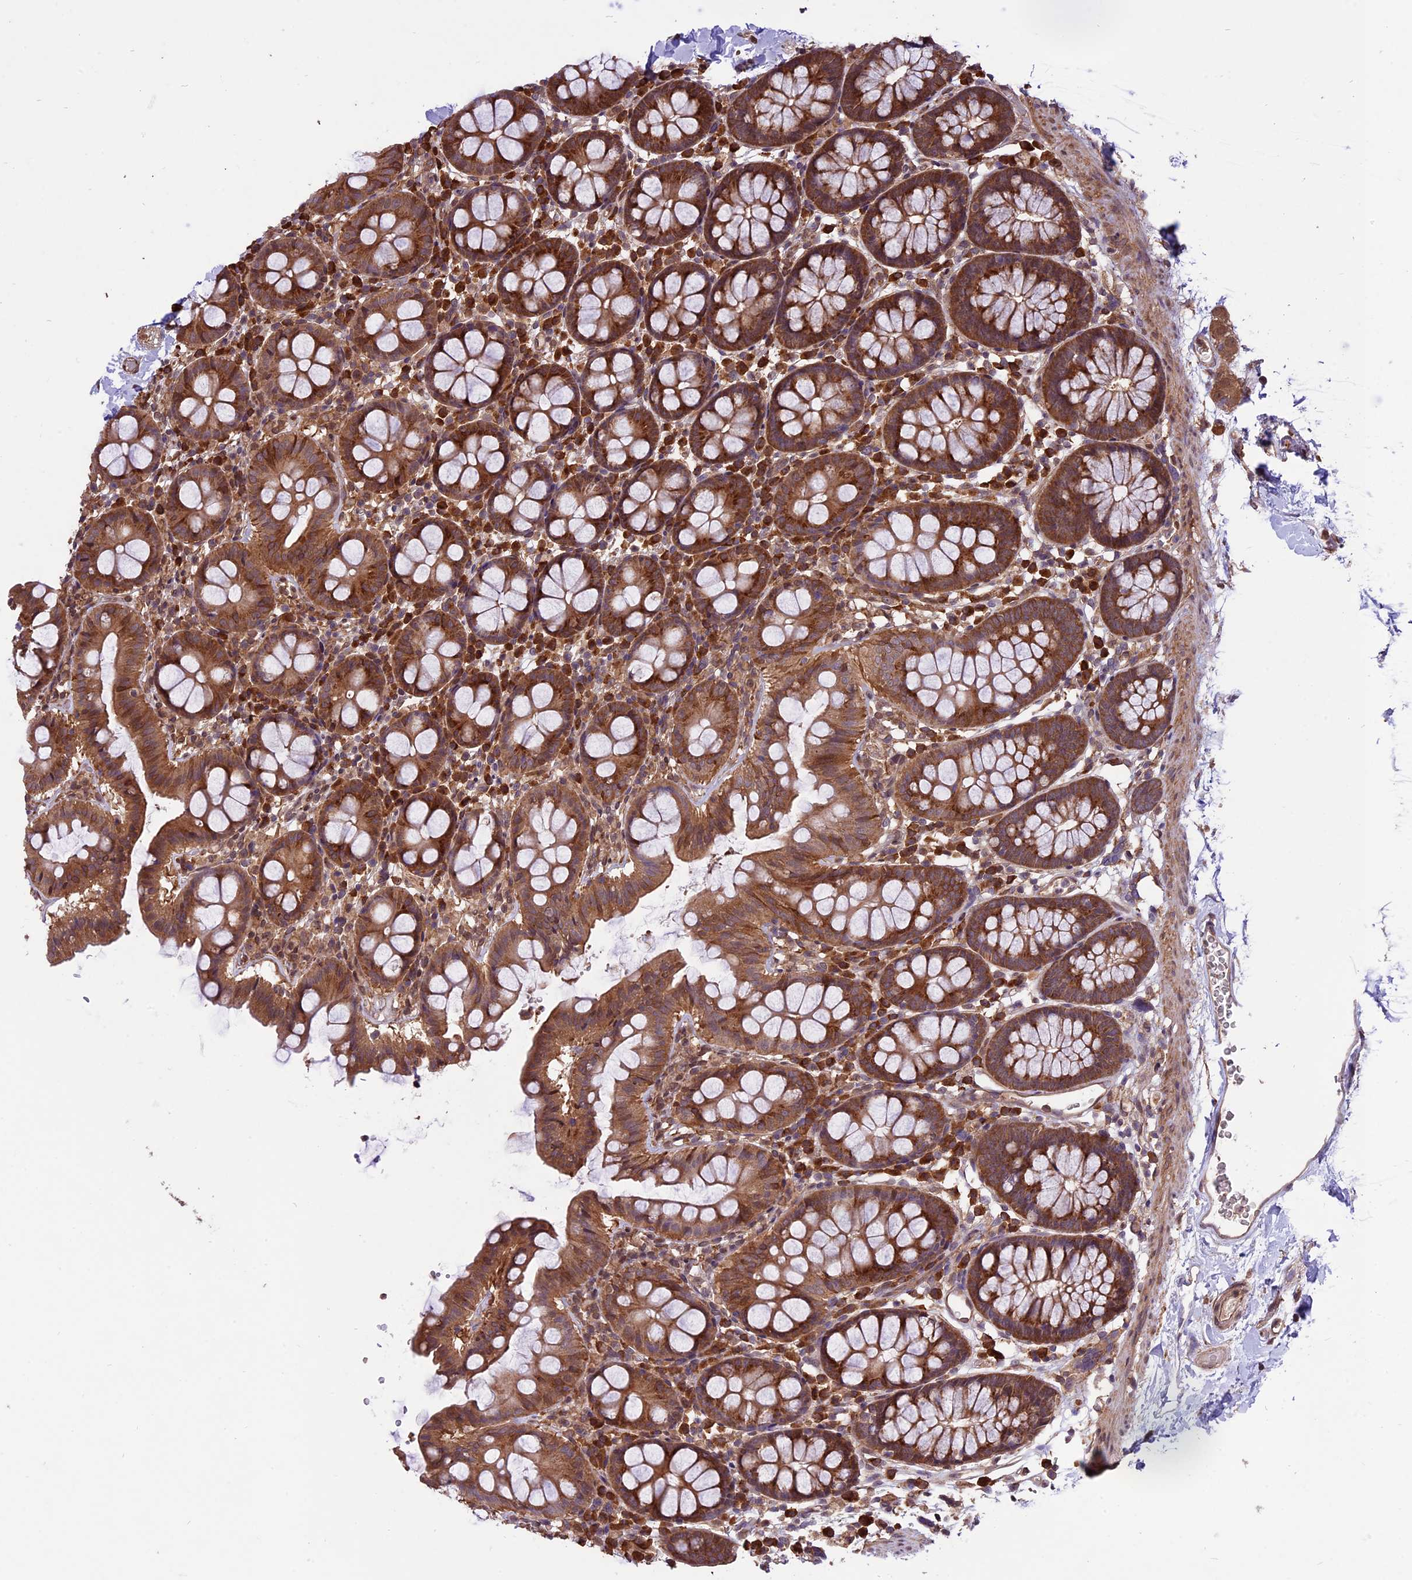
{"staining": {"intensity": "moderate", "quantity": ">75%", "location": "cytoplasmic/membranous"}, "tissue": "colon", "cell_type": "Endothelial cells", "image_type": "normal", "snomed": [{"axis": "morphology", "description": "Normal tissue, NOS"}, {"axis": "topography", "description": "Colon"}], "caption": "Immunohistochemistry of unremarkable human colon reveals medium levels of moderate cytoplasmic/membranous staining in about >75% of endothelial cells.", "gene": "HDAC5", "patient": {"sex": "male", "age": 75}}